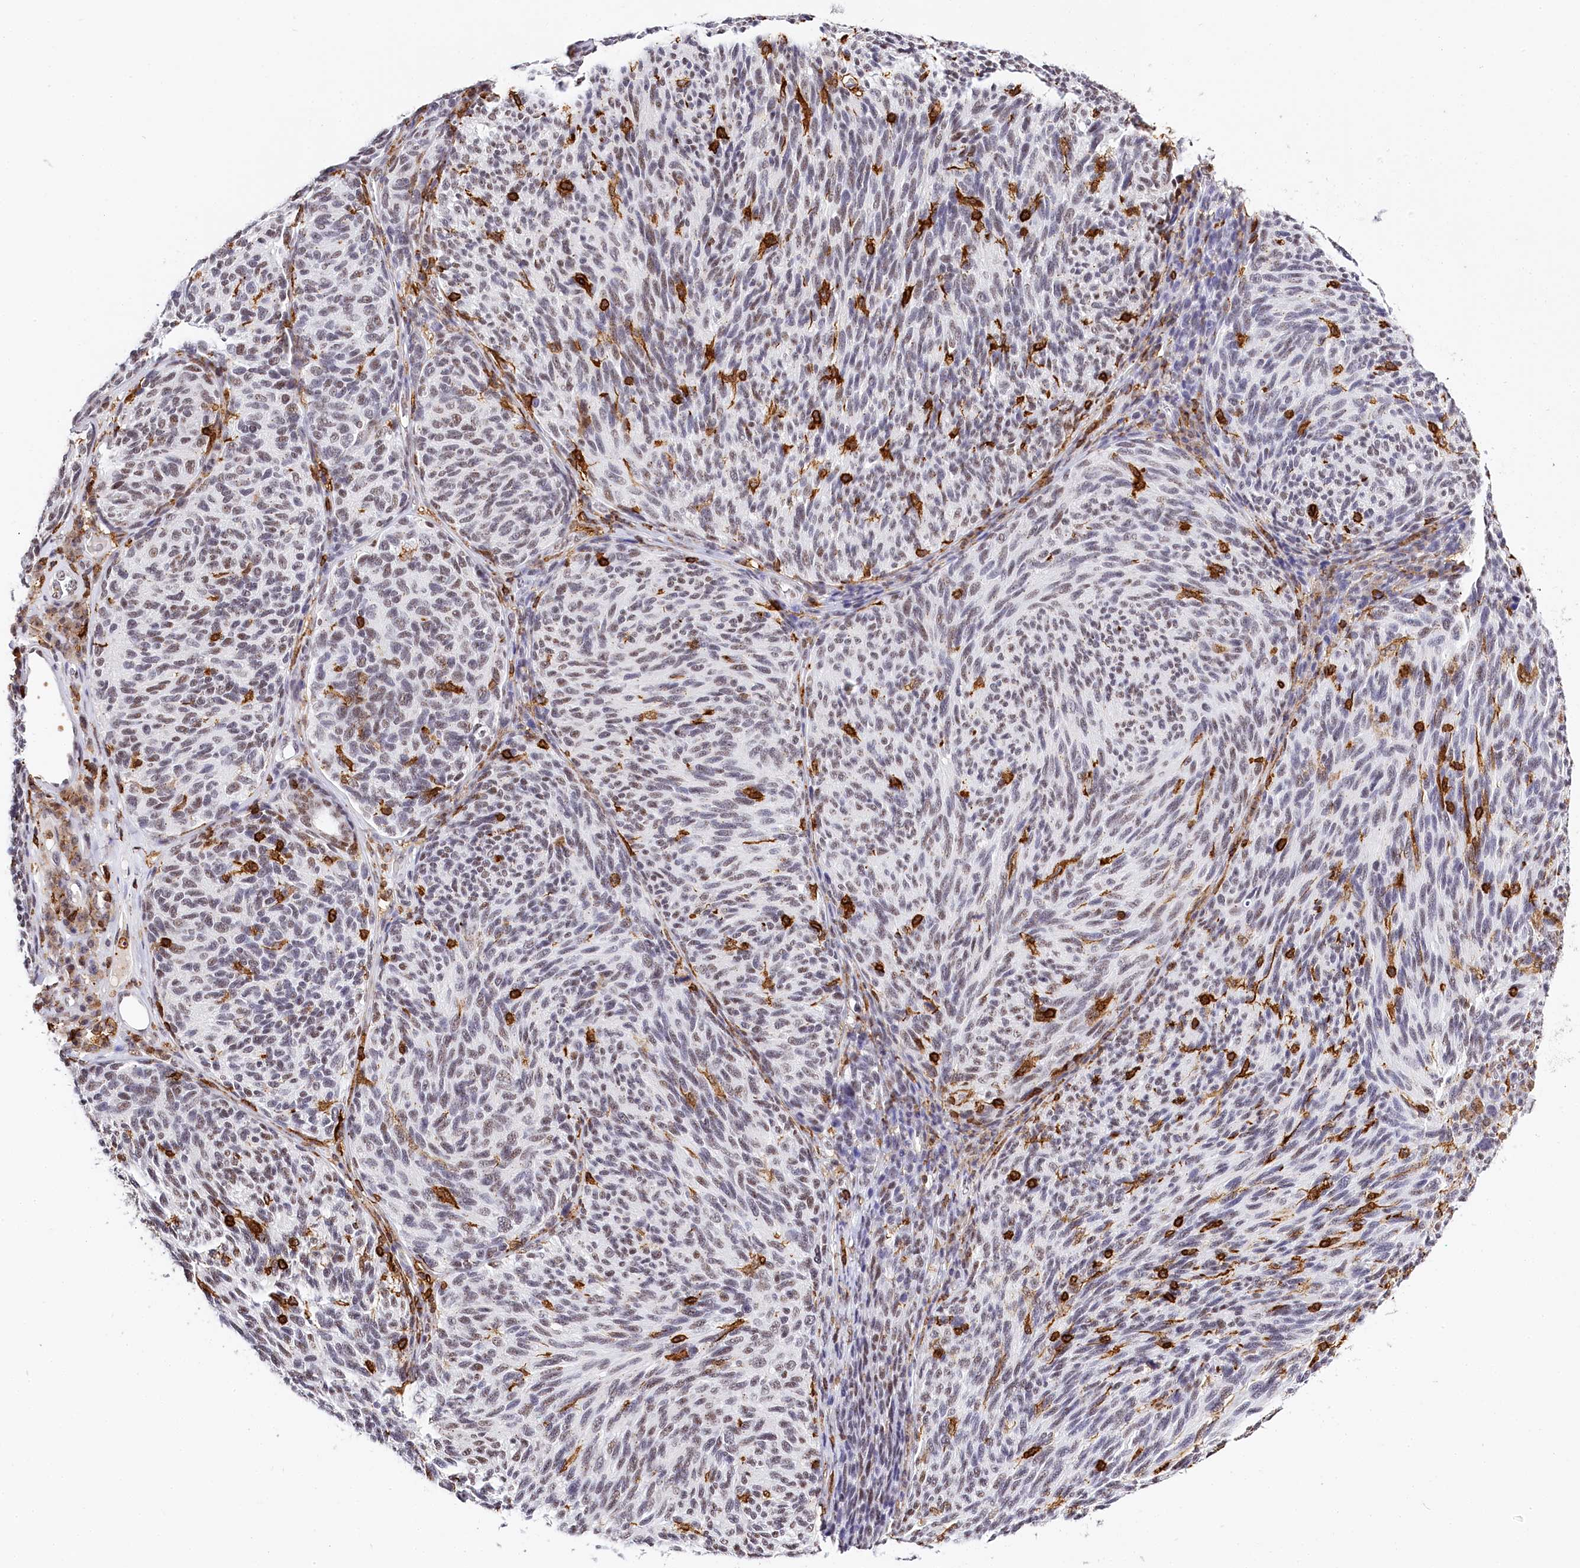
{"staining": {"intensity": "negative", "quantity": "none", "location": "none"}, "tissue": "melanoma", "cell_type": "Tumor cells", "image_type": "cancer", "snomed": [{"axis": "morphology", "description": "Malignant melanoma, NOS"}, {"axis": "topography", "description": "Skin"}], "caption": "The micrograph displays no staining of tumor cells in malignant melanoma.", "gene": "BARD1", "patient": {"sex": "female", "age": 73}}